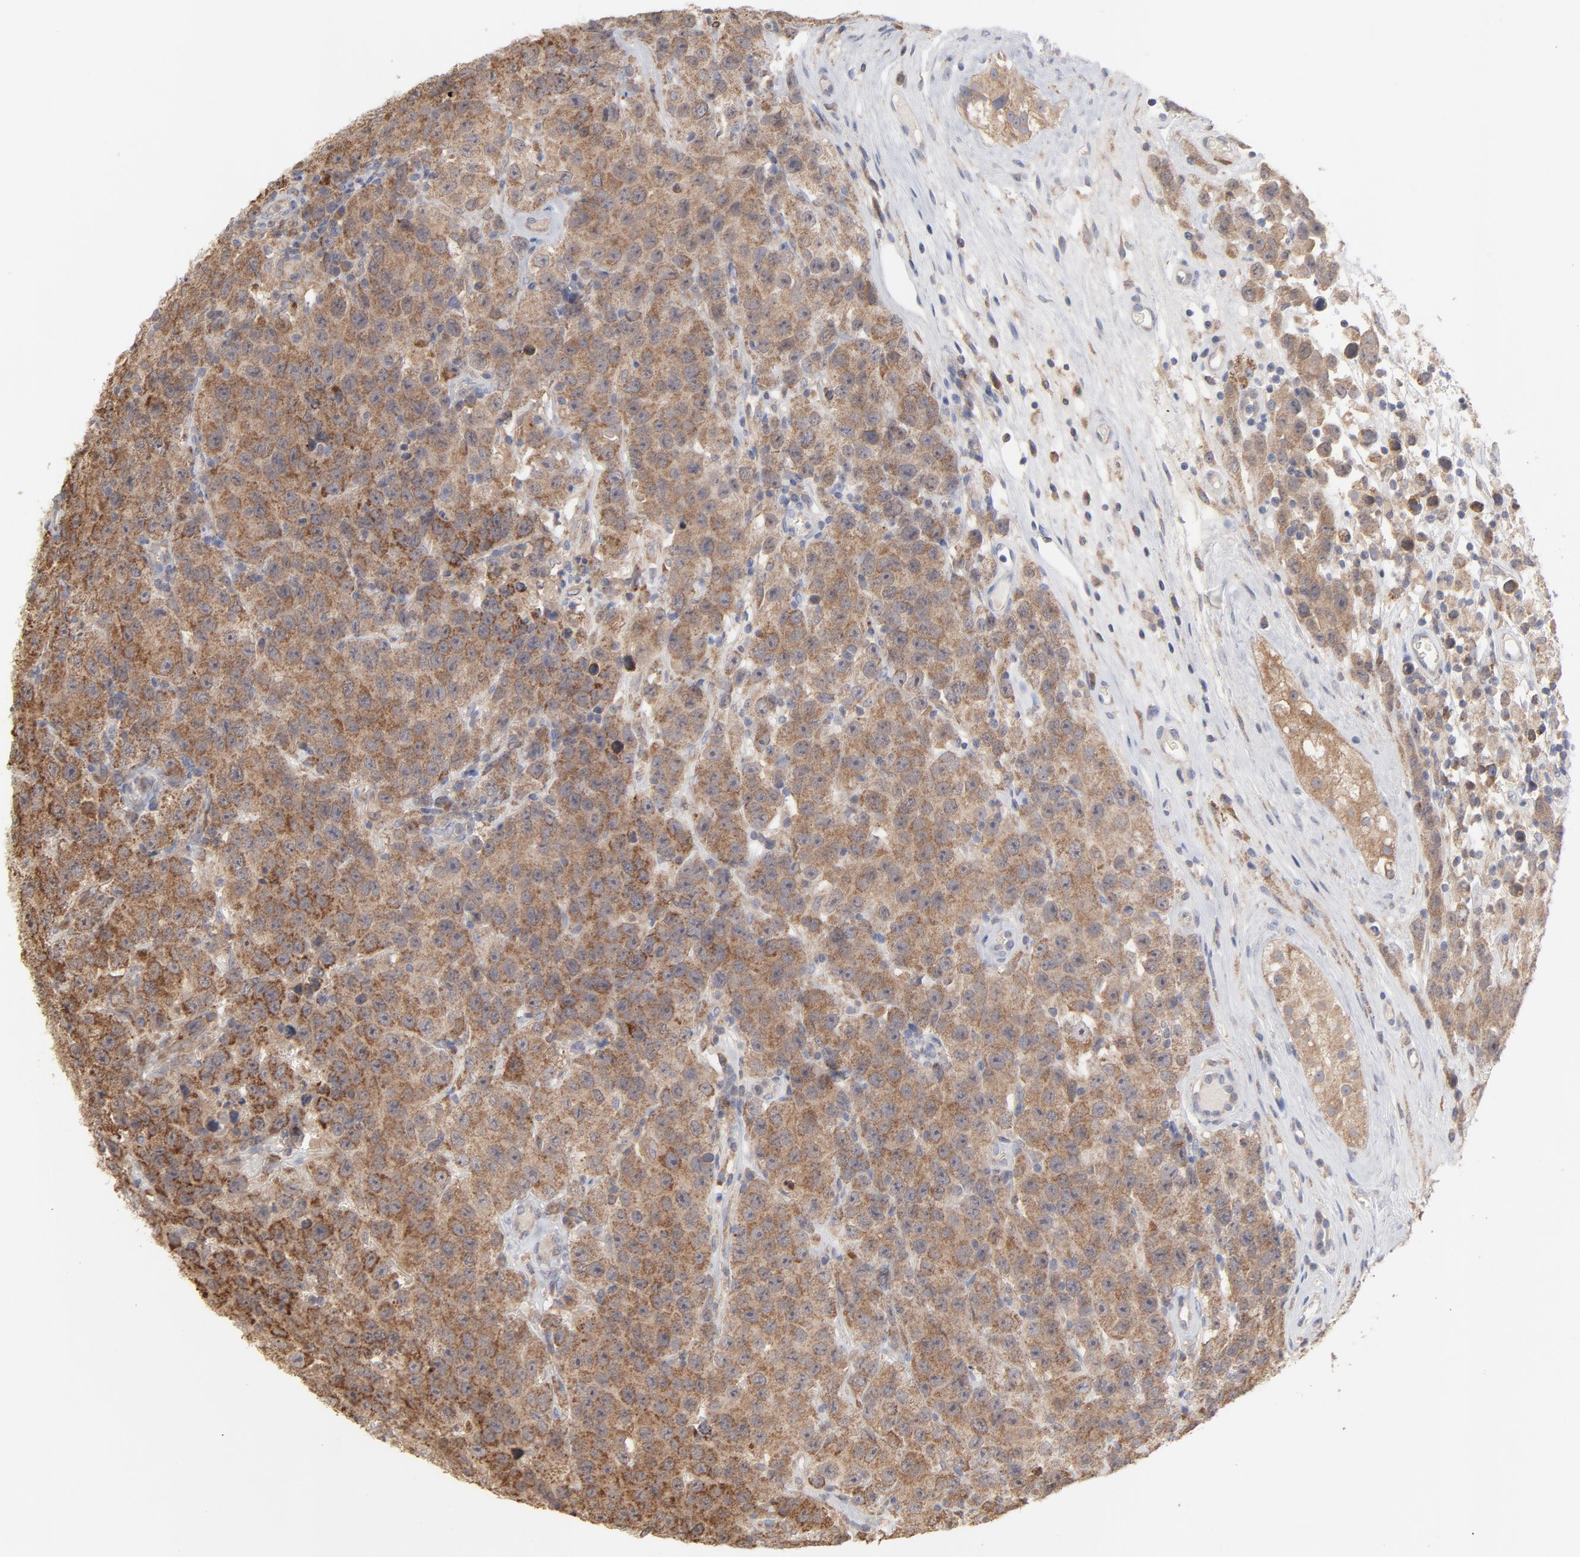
{"staining": {"intensity": "moderate", "quantity": ">75%", "location": "cytoplasmic/membranous"}, "tissue": "testis cancer", "cell_type": "Tumor cells", "image_type": "cancer", "snomed": [{"axis": "morphology", "description": "Seminoma, NOS"}, {"axis": "topography", "description": "Testis"}], "caption": "A micrograph showing moderate cytoplasmic/membranous positivity in approximately >75% of tumor cells in testis cancer, as visualized by brown immunohistochemical staining.", "gene": "PPFIBP2", "patient": {"sex": "male", "age": 52}}